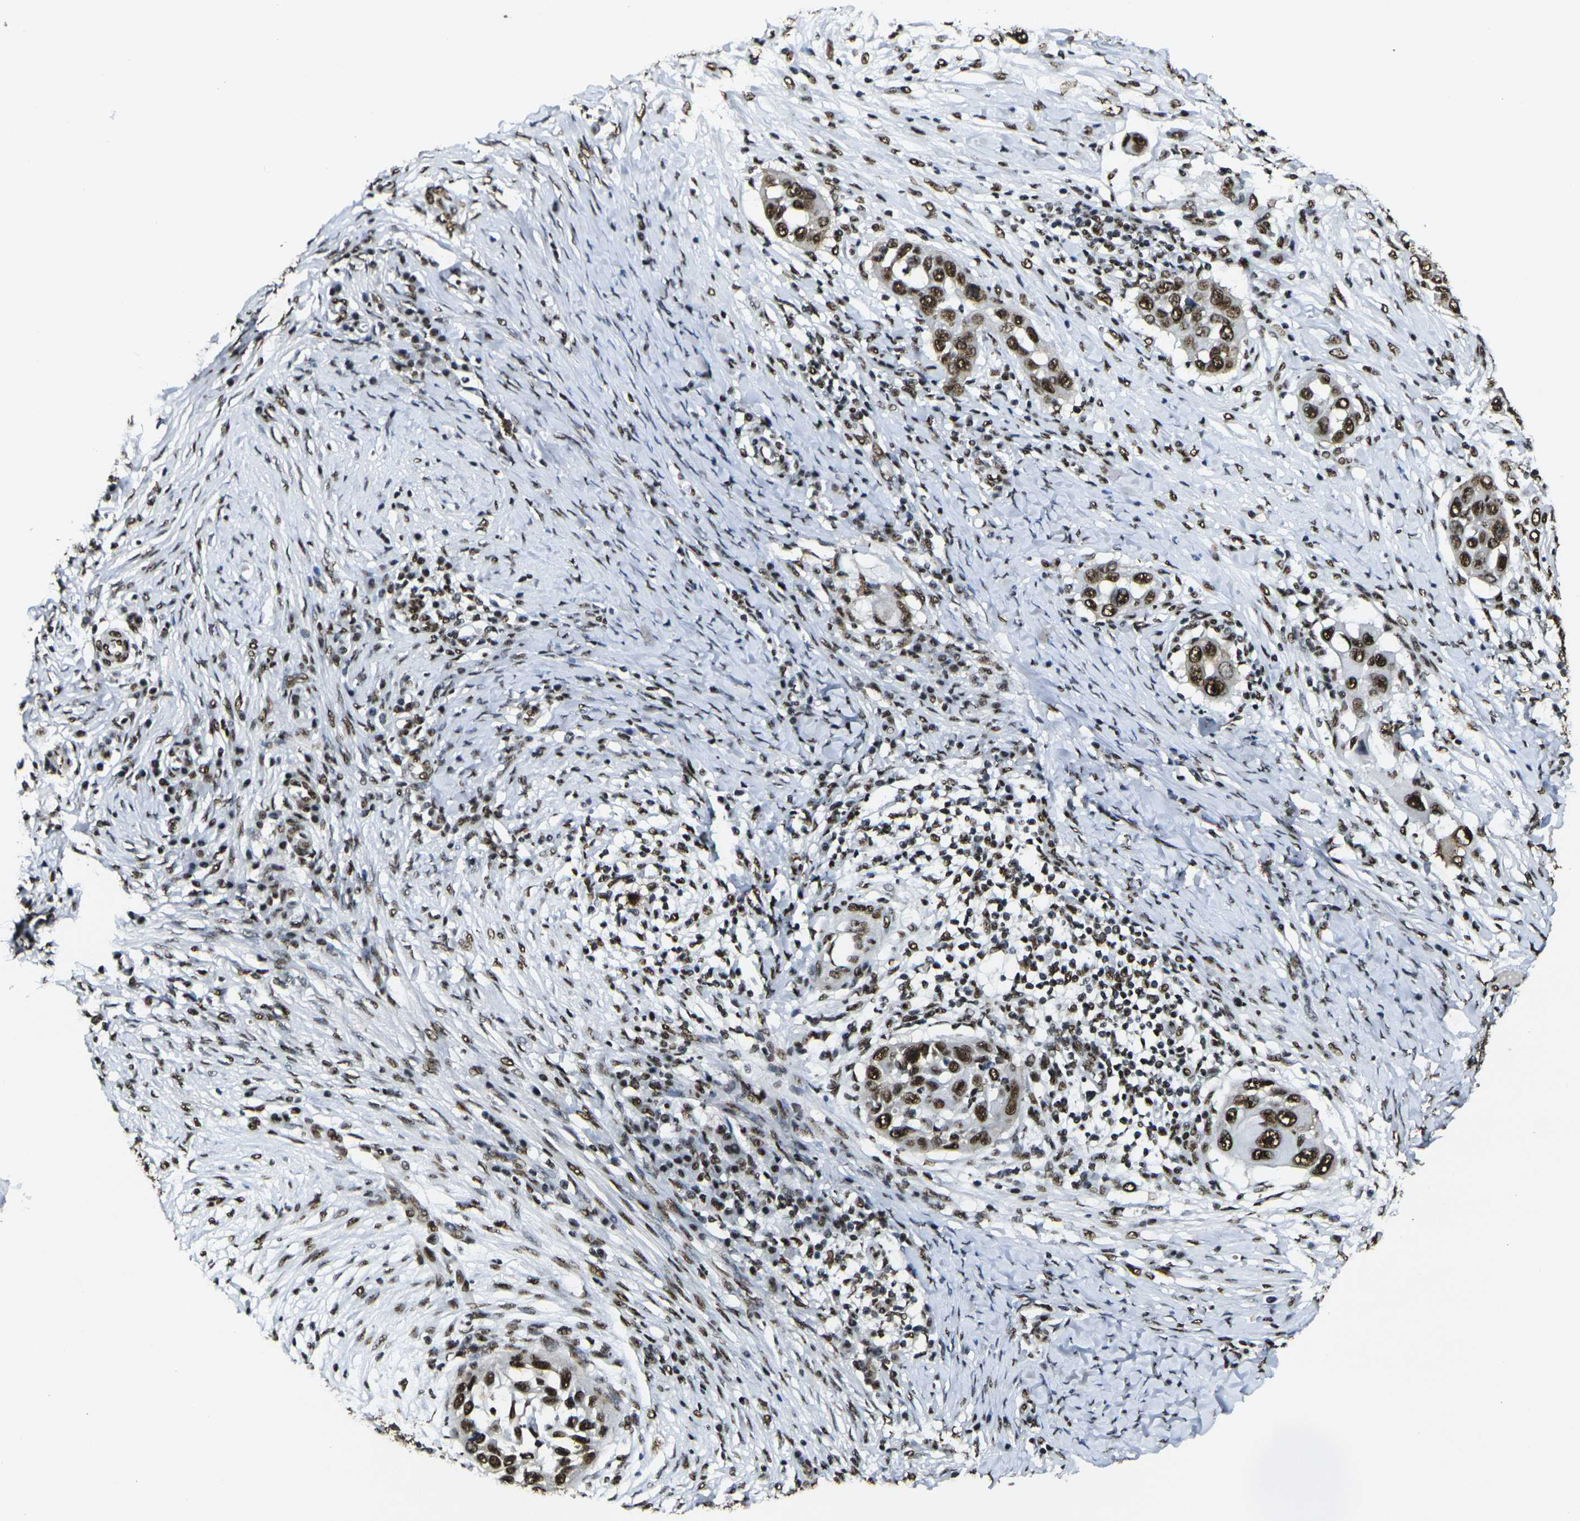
{"staining": {"intensity": "strong", "quantity": ">75%", "location": "nuclear"}, "tissue": "skin cancer", "cell_type": "Tumor cells", "image_type": "cancer", "snomed": [{"axis": "morphology", "description": "Squamous cell carcinoma, NOS"}, {"axis": "topography", "description": "Skin"}], "caption": "IHC image of neoplastic tissue: skin cancer stained using IHC exhibits high levels of strong protein expression localized specifically in the nuclear of tumor cells, appearing as a nuclear brown color.", "gene": "SMARCC1", "patient": {"sex": "female", "age": 44}}